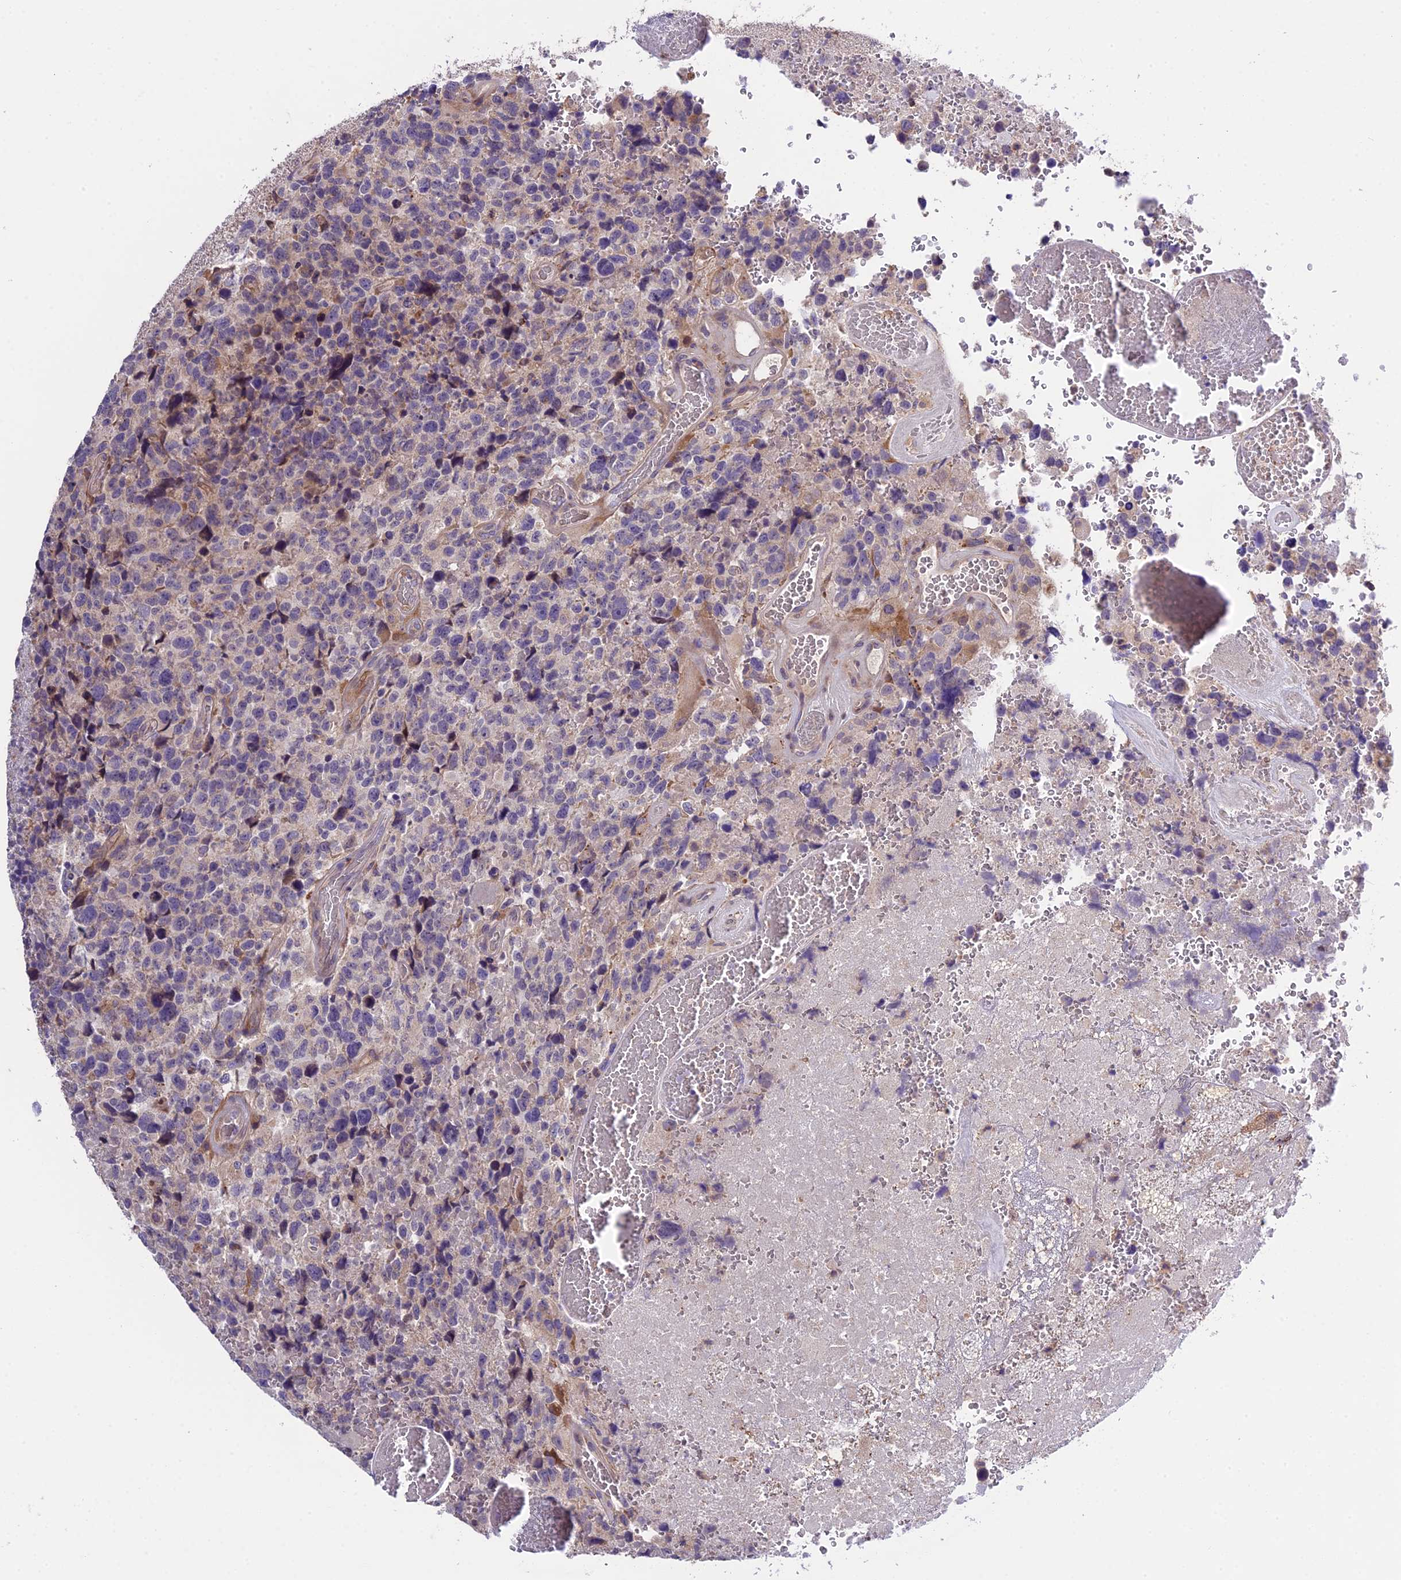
{"staining": {"intensity": "negative", "quantity": "none", "location": "none"}, "tissue": "glioma", "cell_type": "Tumor cells", "image_type": "cancer", "snomed": [{"axis": "morphology", "description": "Glioma, malignant, High grade"}, {"axis": "topography", "description": "Brain"}], "caption": "The photomicrograph displays no staining of tumor cells in malignant high-grade glioma.", "gene": "ABCC10", "patient": {"sex": "male", "age": 69}}